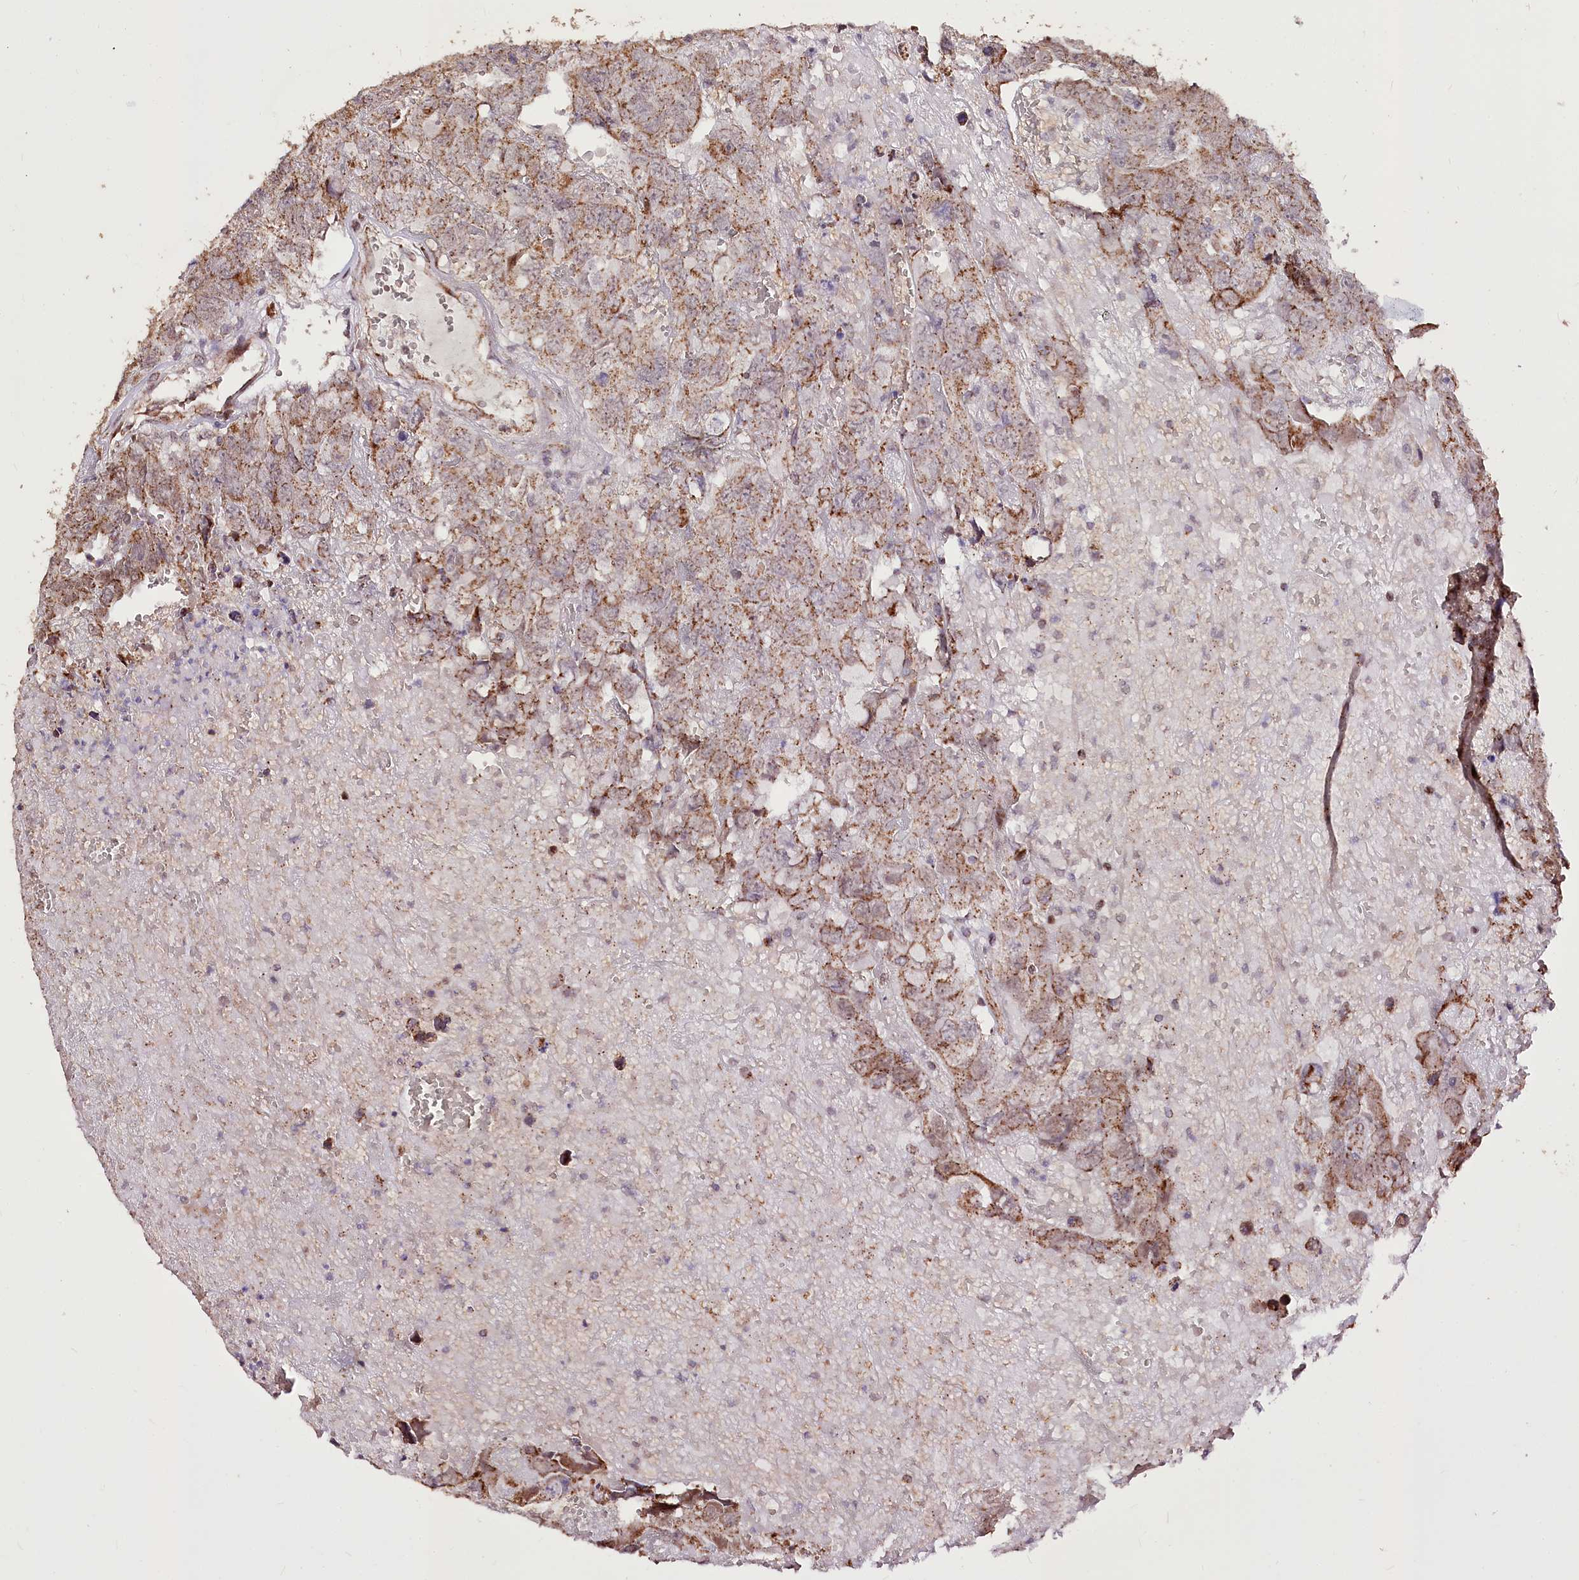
{"staining": {"intensity": "moderate", "quantity": ">75%", "location": "cytoplasmic/membranous"}, "tissue": "testis cancer", "cell_type": "Tumor cells", "image_type": "cancer", "snomed": [{"axis": "morphology", "description": "Carcinoma, Embryonal, NOS"}, {"axis": "topography", "description": "Testis"}], "caption": "Embryonal carcinoma (testis) stained for a protein (brown) exhibits moderate cytoplasmic/membranous positive staining in approximately >75% of tumor cells.", "gene": "CARD19", "patient": {"sex": "male", "age": 45}}